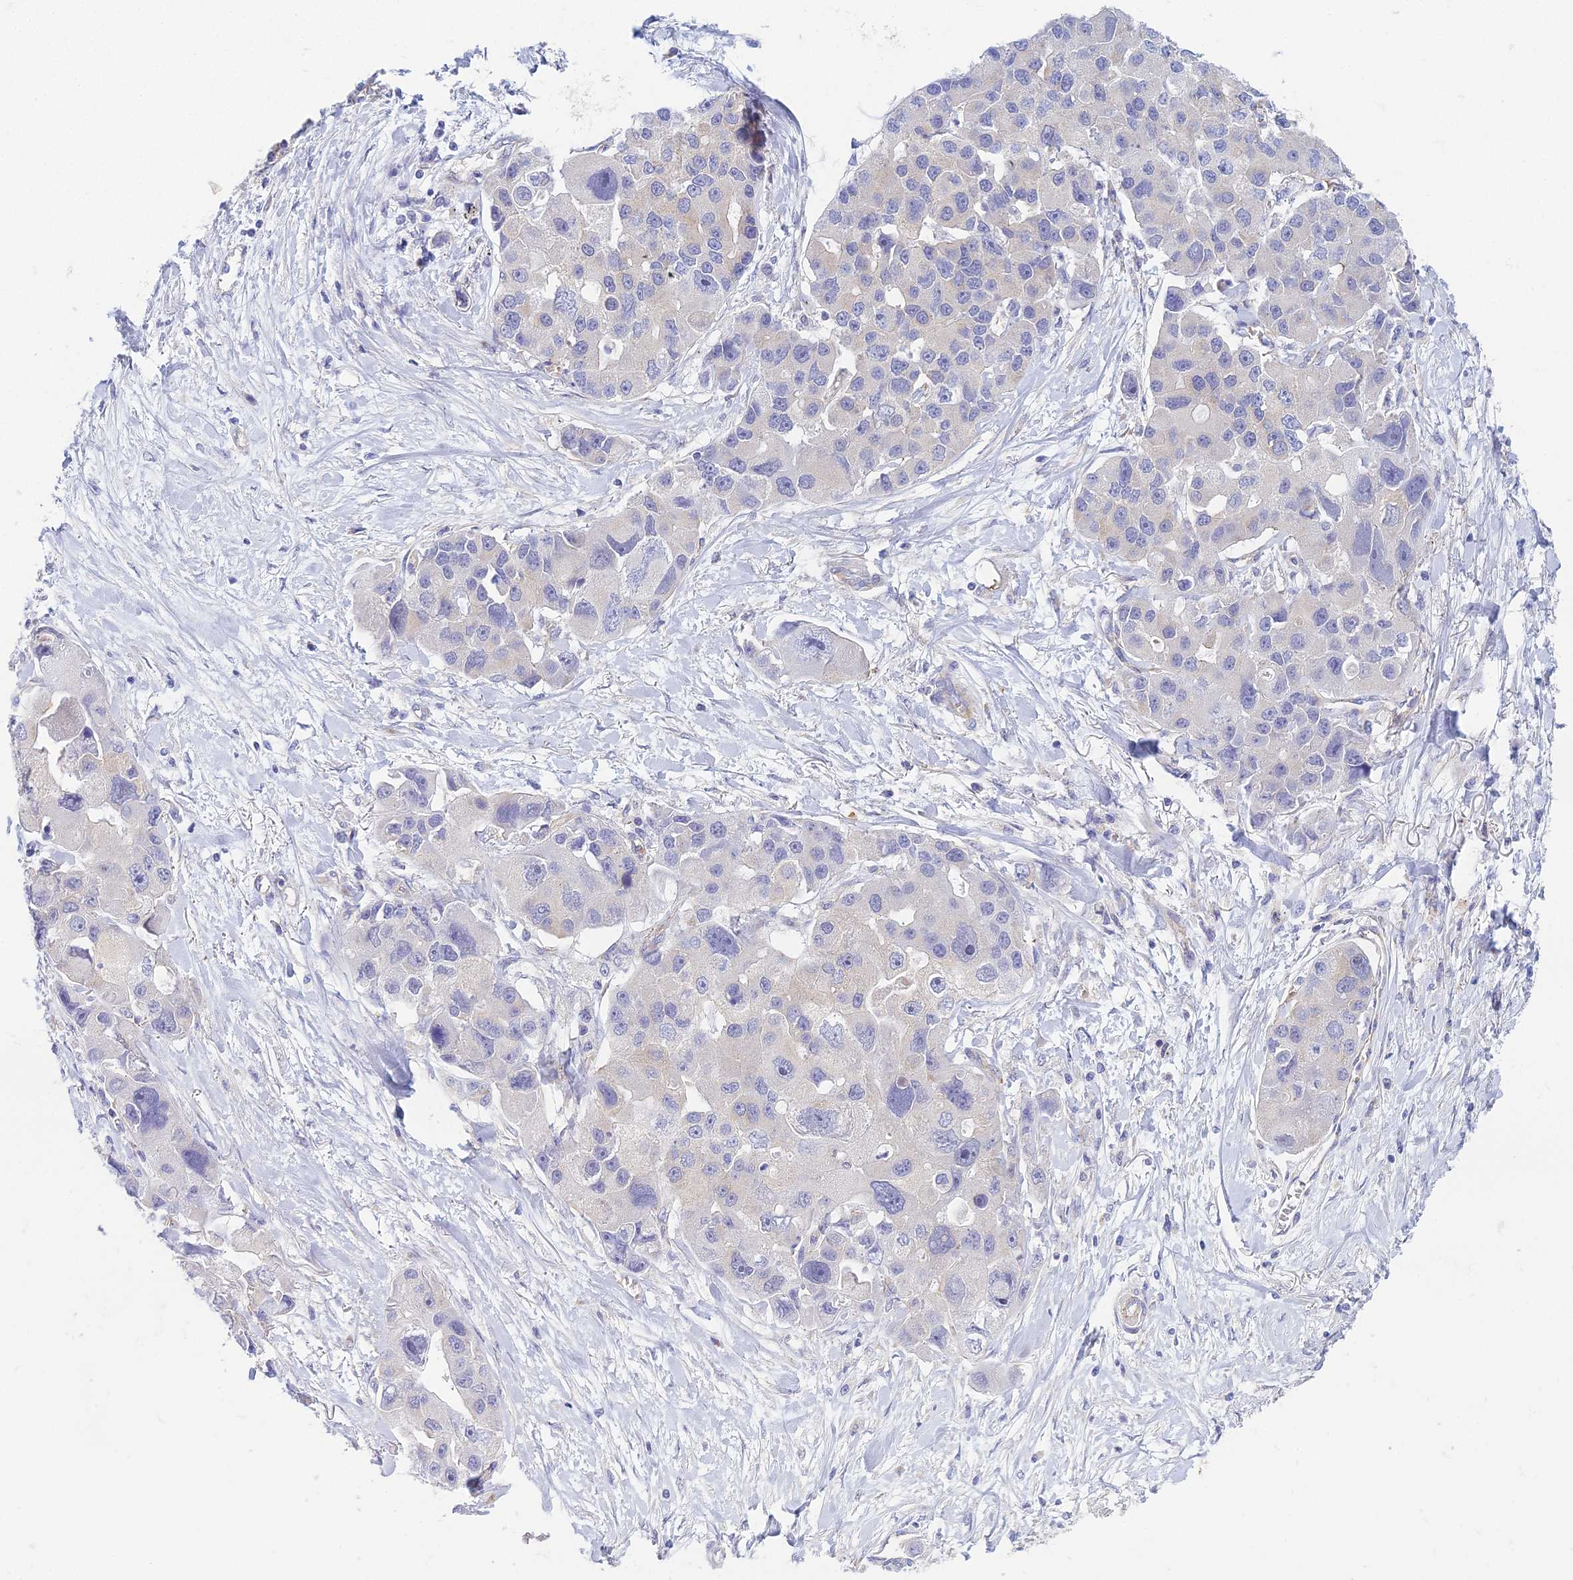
{"staining": {"intensity": "negative", "quantity": "none", "location": "none"}, "tissue": "lung cancer", "cell_type": "Tumor cells", "image_type": "cancer", "snomed": [{"axis": "morphology", "description": "Adenocarcinoma, NOS"}, {"axis": "topography", "description": "Lung"}], "caption": "An IHC image of lung adenocarcinoma is shown. There is no staining in tumor cells of lung adenocarcinoma. The staining is performed using DAB brown chromogen with nuclei counter-stained in using hematoxylin.", "gene": "ZNF564", "patient": {"sex": "female", "age": 54}}